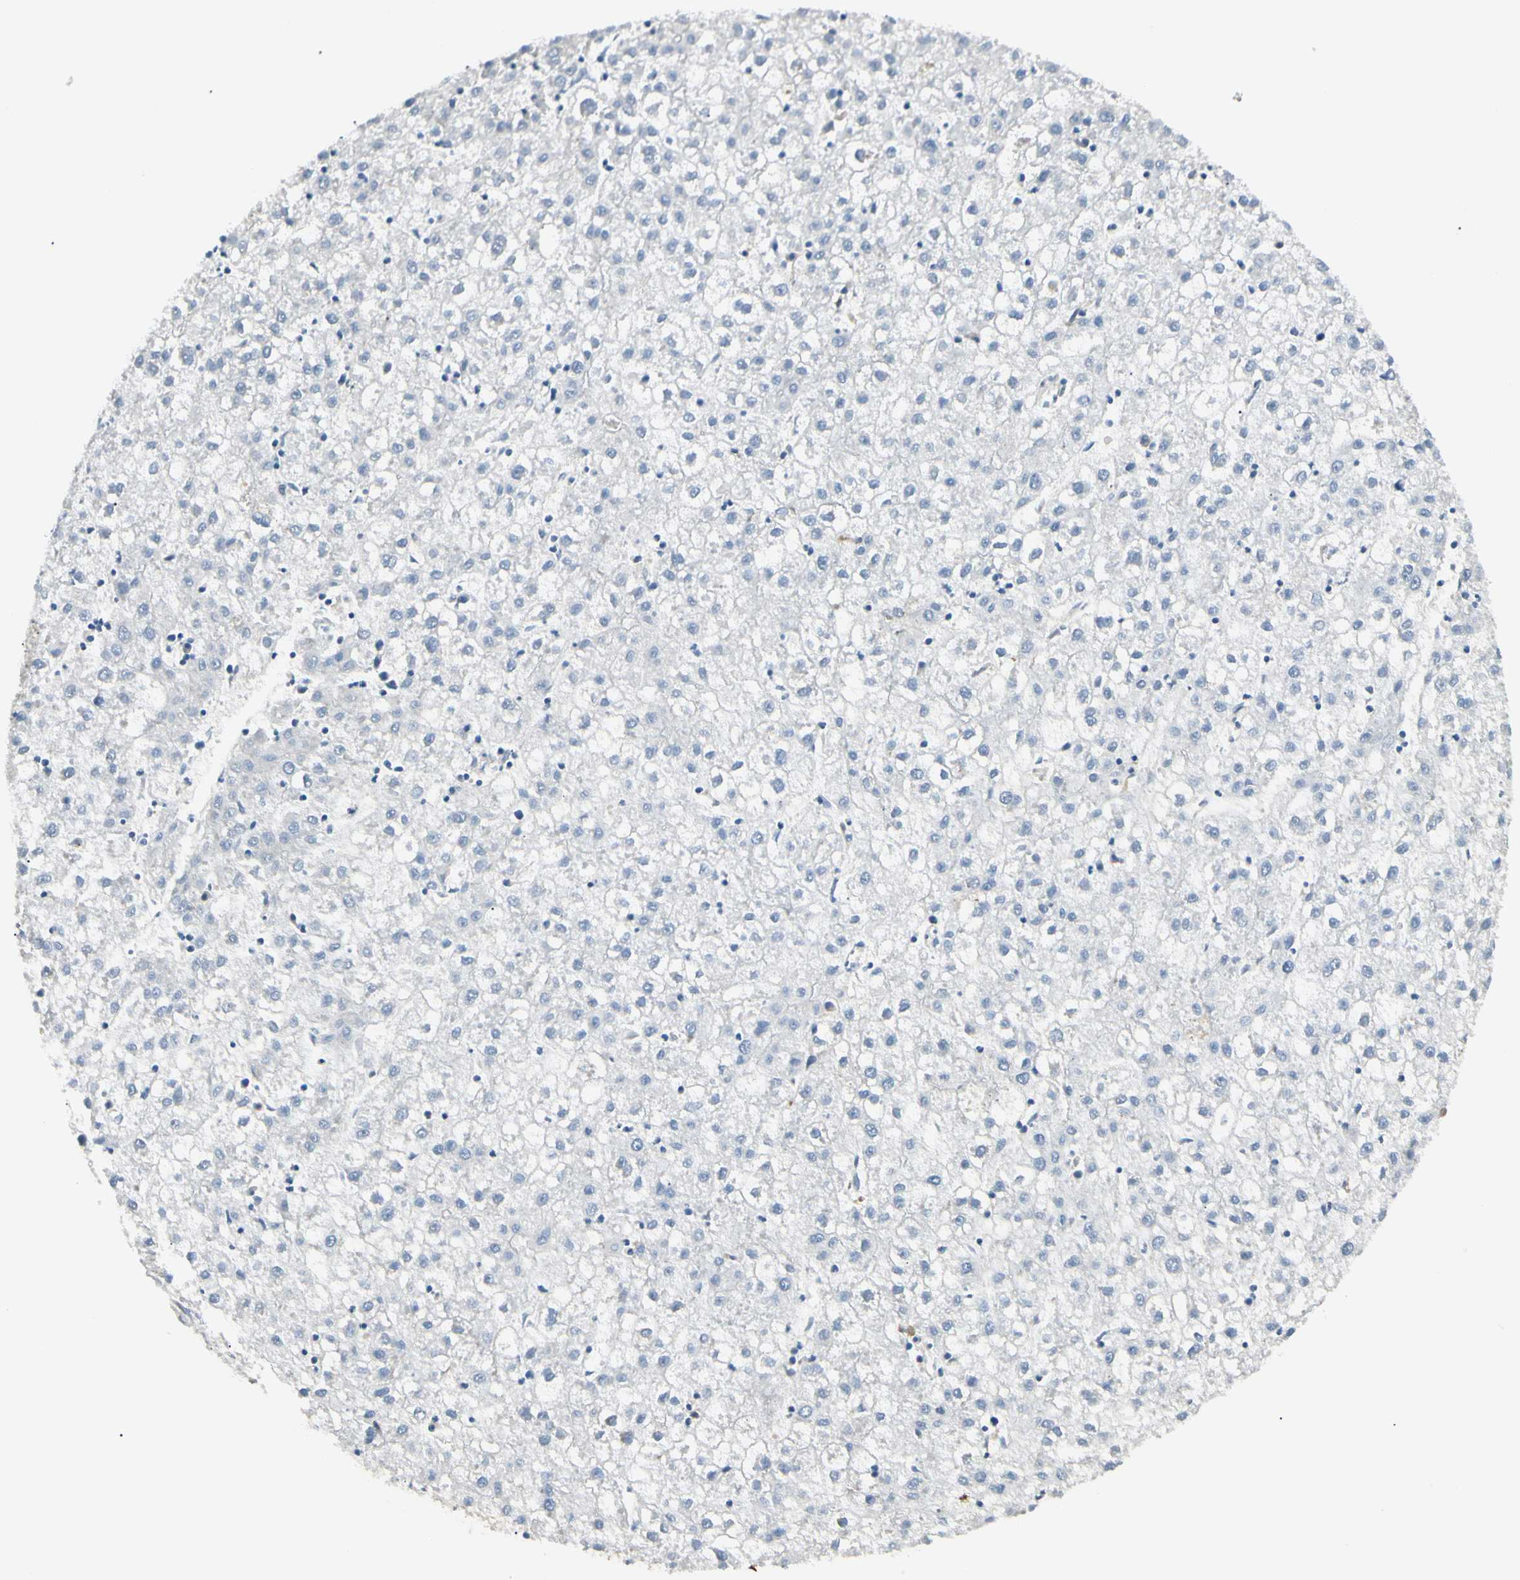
{"staining": {"intensity": "negative", "quantity": "none", "location": "none"}, "tissue": "liver cancer", "cell_type": "Tumor cells", "image_type": "cancer", "snomed": [{"axis": "morphology", "description": "Carcinoma, Hepatocellular, NOS"}, {"axis": "topography", "description": "Liver"}], "caption": "The image exhibits no staining of tumor cells in liver cancer. (DAB IHC with hematoxylin counter stain).", "gene": "LPCAT2", "patient": {"sex": "male", "age": 72}}